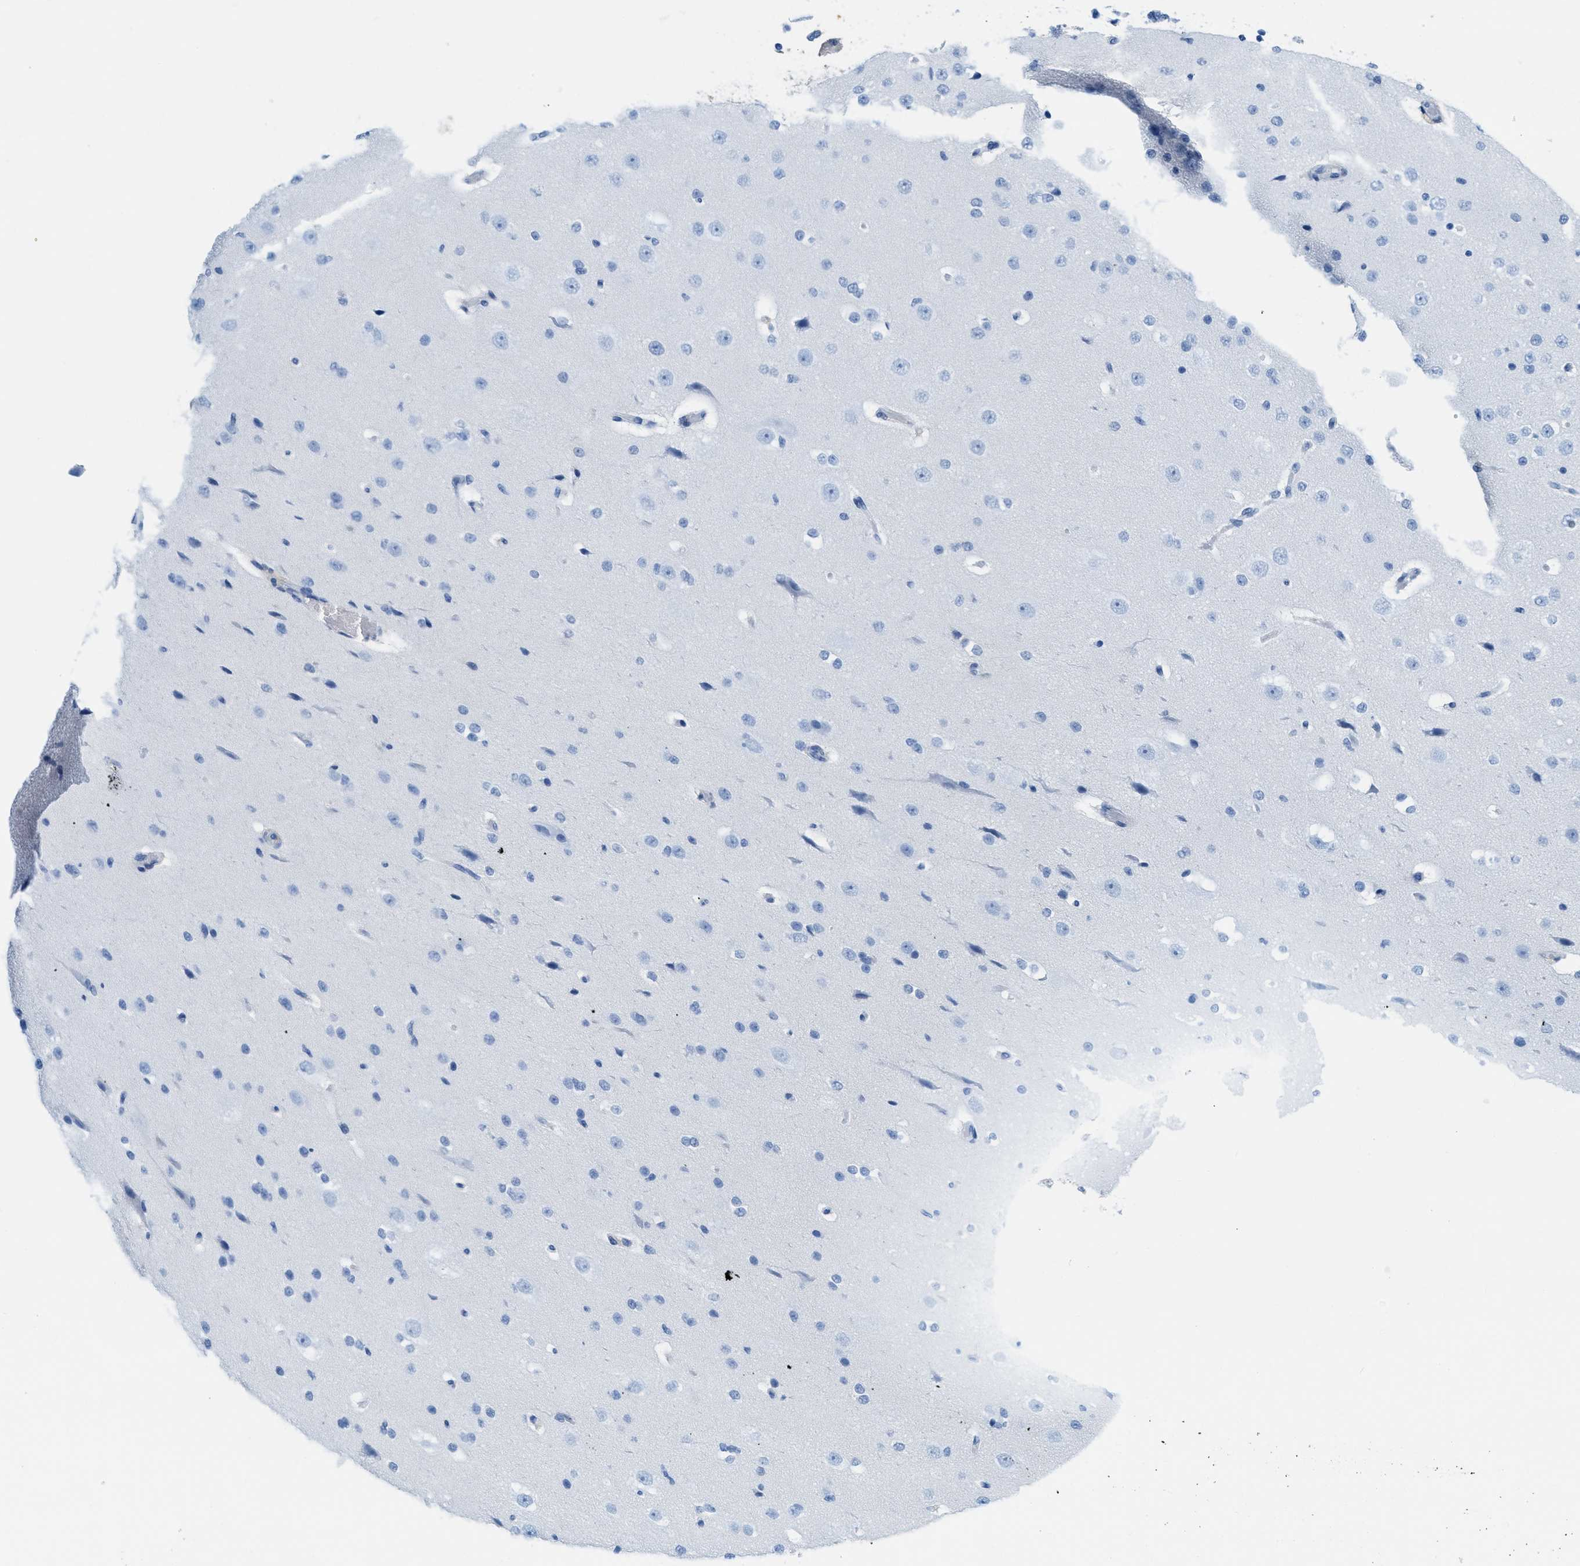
{"staining": {"intensity": "negative", "quantity": "none", "location": "none"}, "tissue": "cerebral cortex", "cell_type": "Endothelial cells", "image_type": "normal", "snomed": [{"axis": "morphology", "description": "Normal tissue, NOS"}, {"axis": "morphology", "description": "Developmental malformation"}, {"axis": "topography", "description": "Cerebral cortex"}], "caption": "Immunohistochemical staining of normal human cerebral cortex demonstrates no significant expression in endothelial cells.", "gene": "ASGR1", "patient": {"sex": "female", "age": 30}}